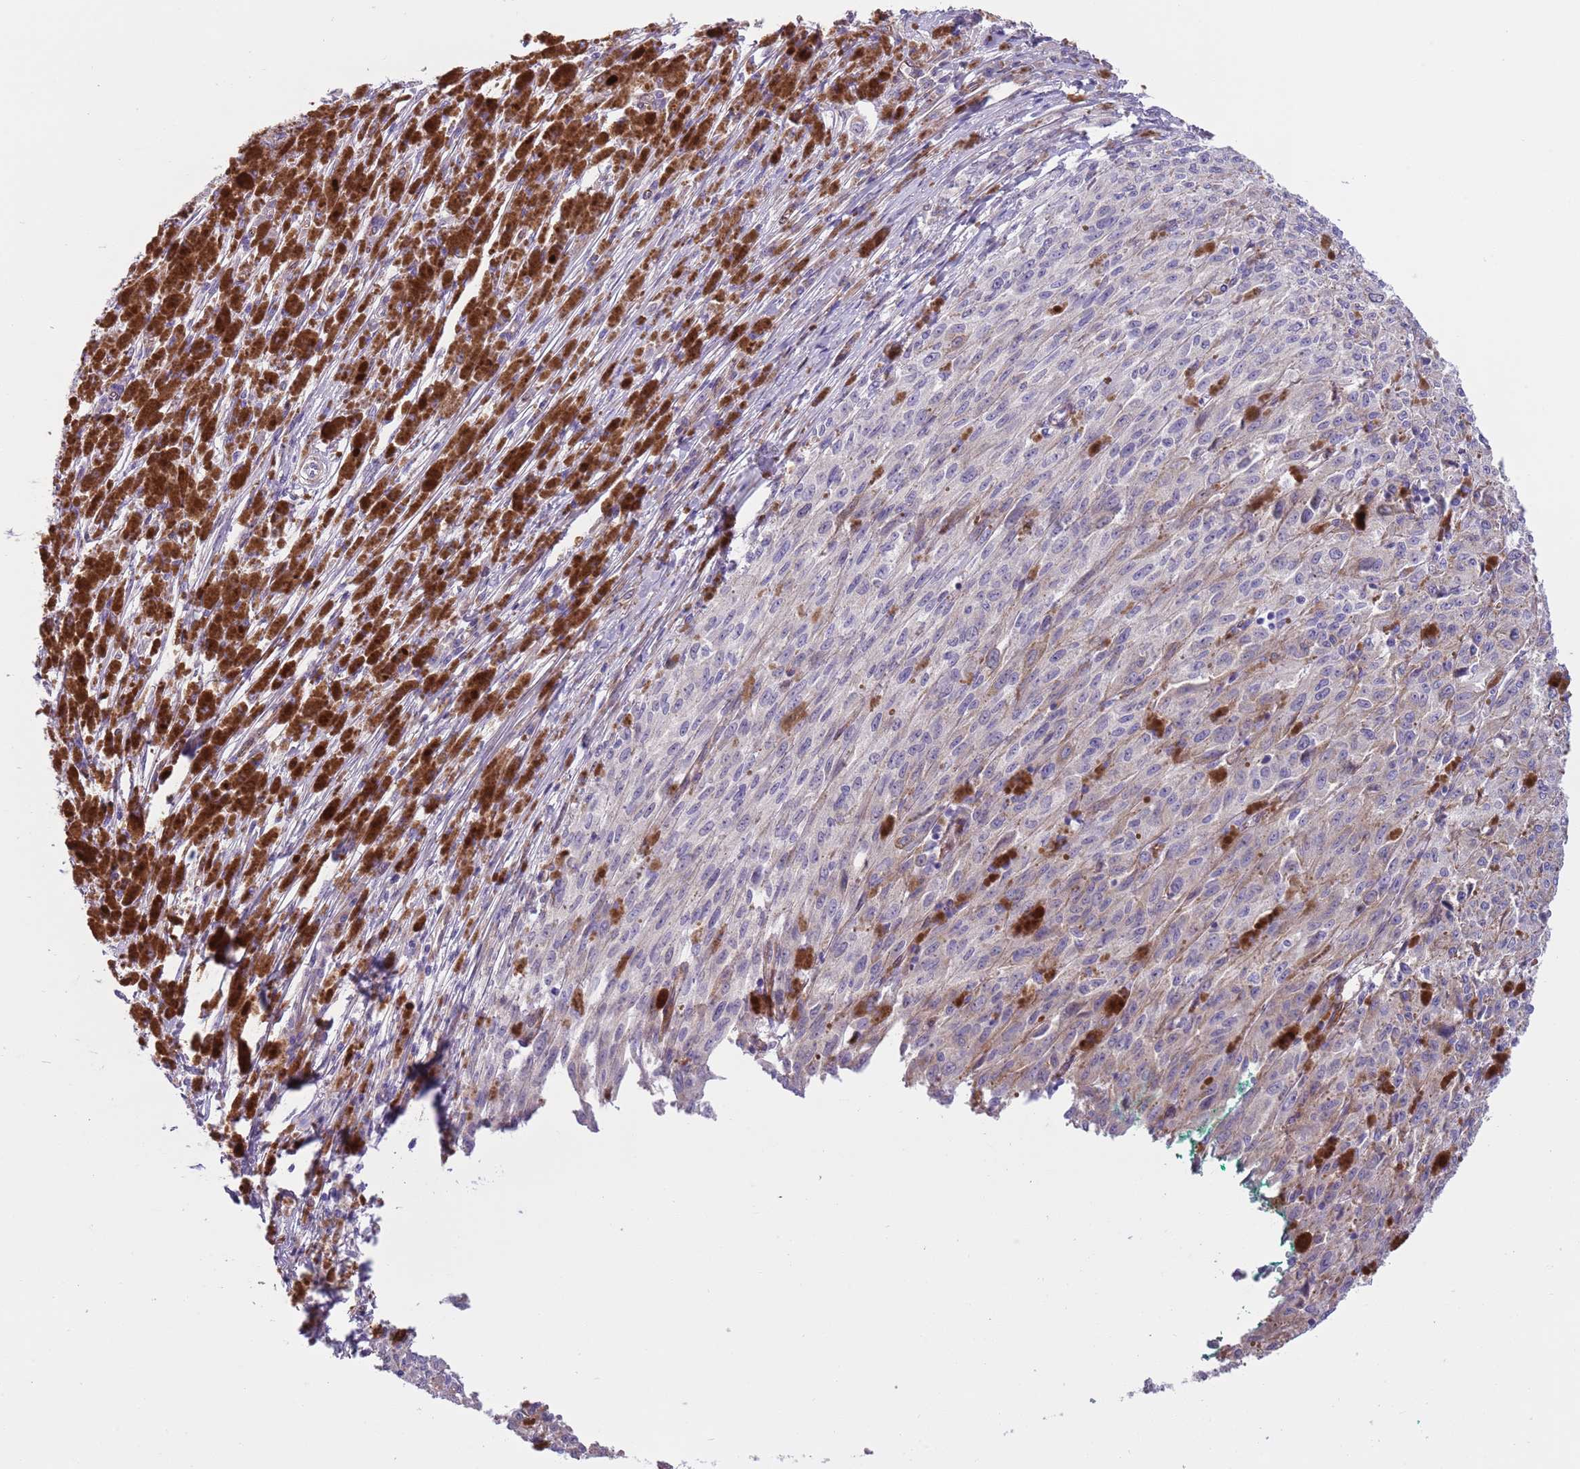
{"staining": {"intensity": "negative", "quantity": "none", "location": "none"}, "tissue": "melanoma", "cell_type": "Tumor cells", "image_type": "cancer", "snomed": [{"axis": "morphology", "description": "Malignant melanoma, NOS"}, {"axis": "topography", "description": "Skin"}], "caption": "A high-resolution histopathology image shows immunohistochemistry (IHC) staining of malignant melanoma, which shows no significant staining in tumor cells. The staining was performed using DAB to visualize the protein expression in brown, while the nuclei were stained in blue with hematoxylin (Magnification: 20x).", "gene": "MRPL32", "patient": {"sex": "female", "age": 52}}